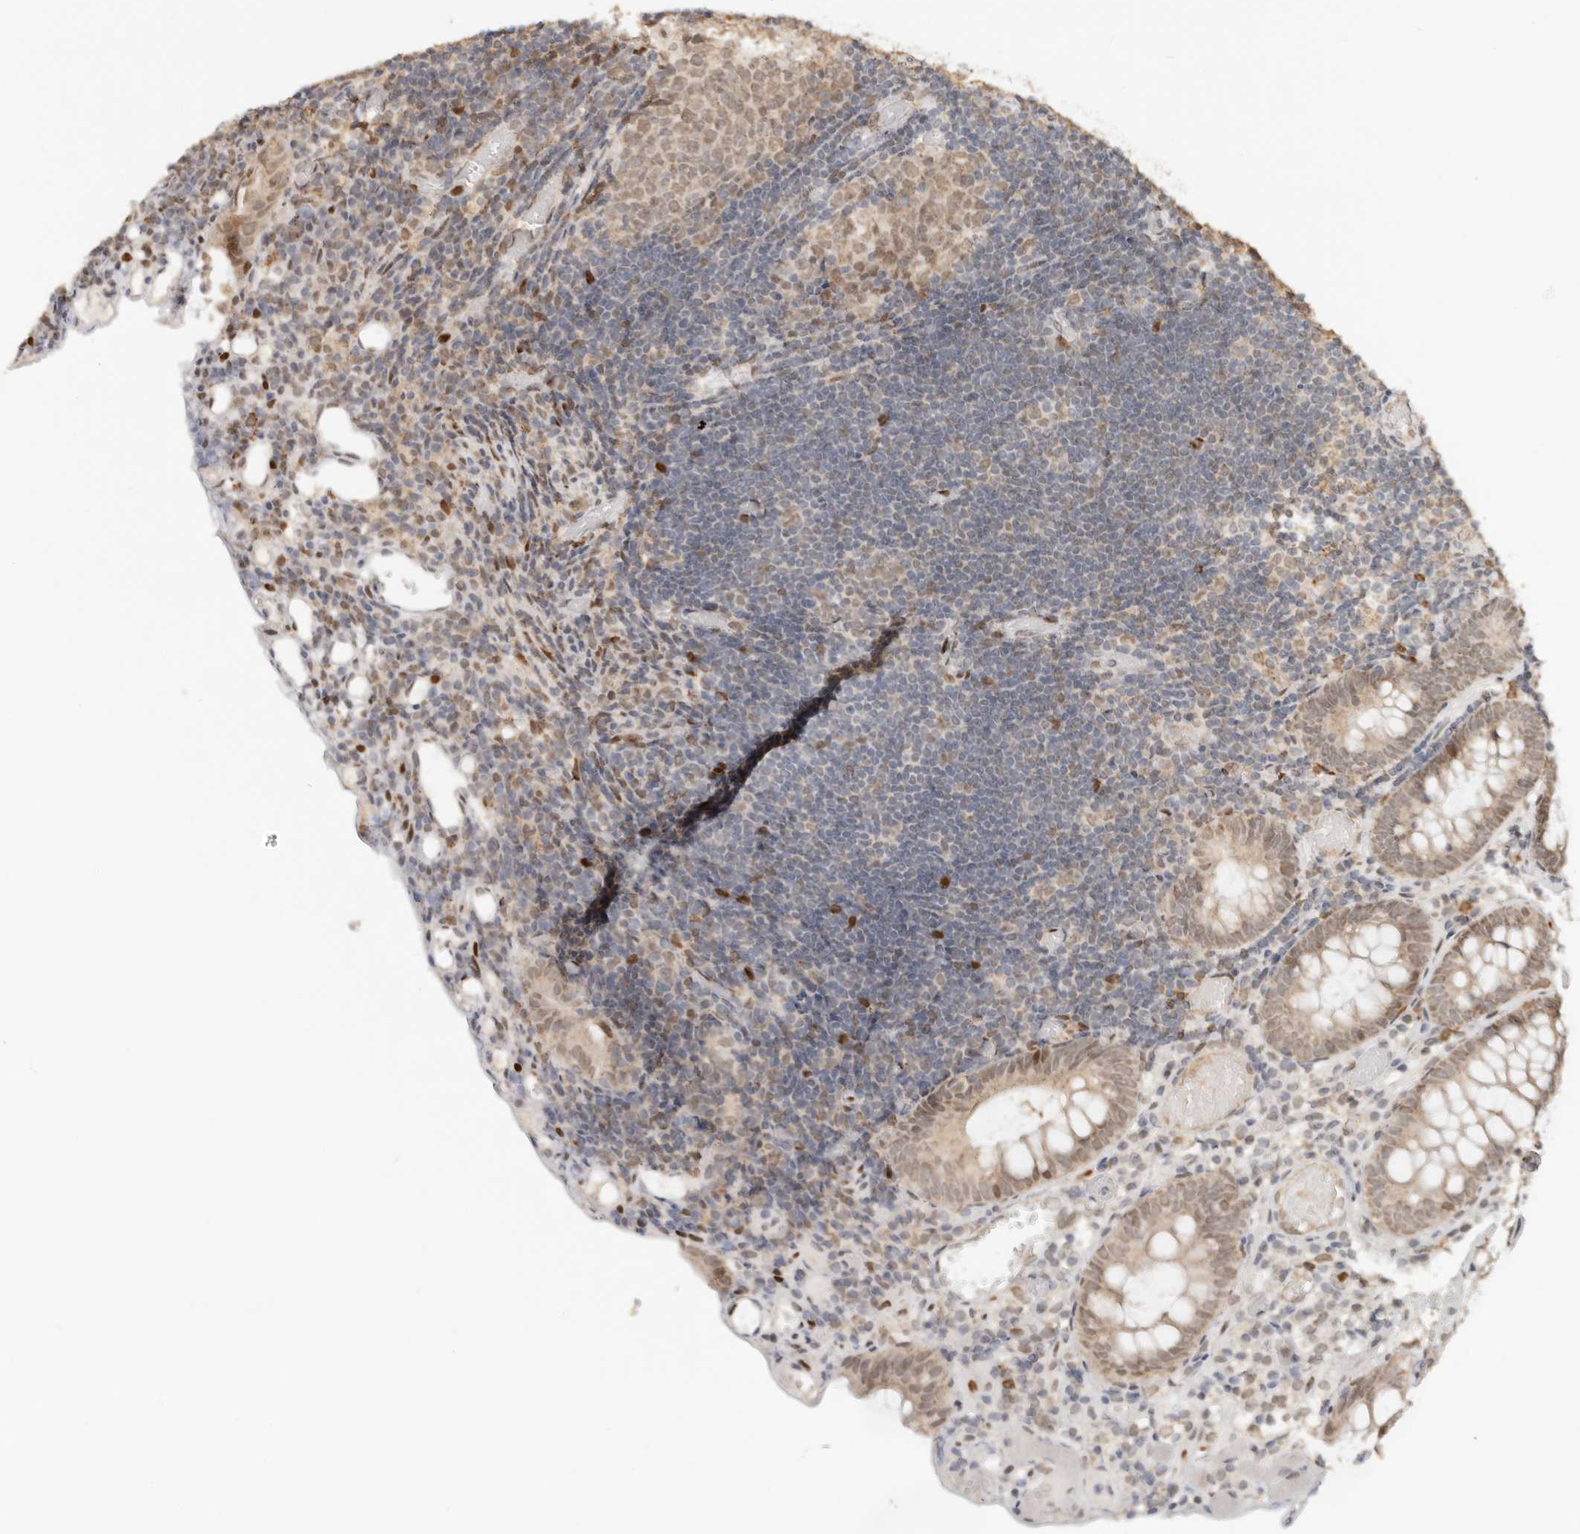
{"staining": {"intensity": "moderate", "quantity": ">75%", "location": "cytoplasmic/membranous"}, "tissue": "colon", "cell_type": "Endothelial cells", "image_type": "normal", "snomed": [{"axis": "morphology", "description": "Normal tissue, NOS"}, {"axis": "topography", "description": "Colon"}], "caption": "Protein staining of normal colon demonstrates moderate cytoplasmic/membranous staining in approximately >75% of endothelial cells.", "gene": "NPAS2", "patient": {"sex": "male", "age": 14}}